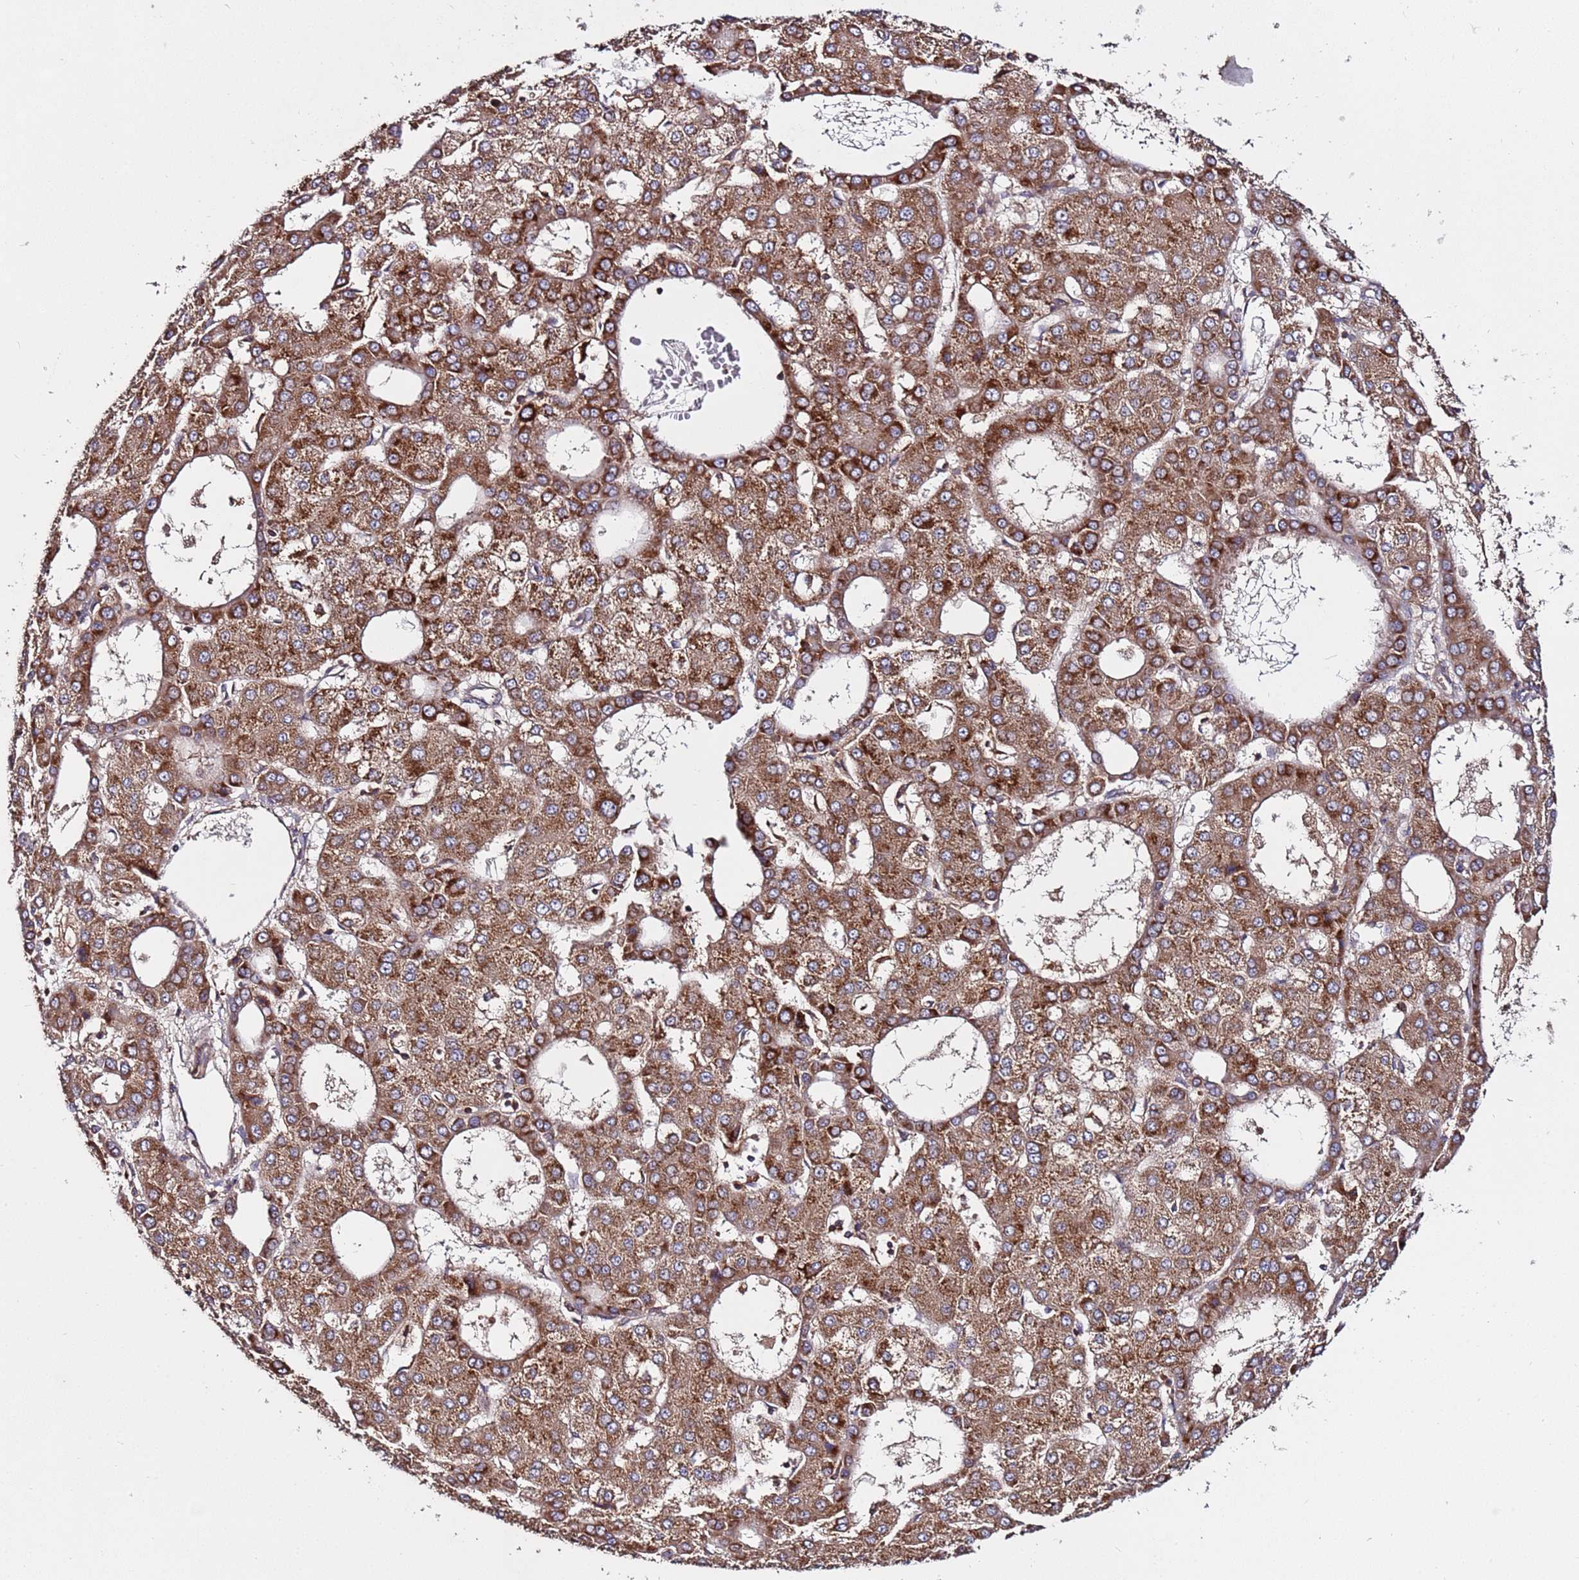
{"staining": {"intensity": "moderate", "quantity": ">75%", "location": "cytoplasmic/membranous"}, "tissue": "liver cancer", "cell_type": "Tumor cells", "image_type": "cancer", "snomed": [{"axis": "morphology", "description": "Carcinoma, Hepatocellular, NOS"}, {"axis": "topography", "description": "Liver"}], "caption": "DAB (3,3'-diaminobenzidine) immunohistochemical staining of human liver cancer displays moderate cytoplasmic/membranous protein positivity in about >75% of tumor cells. (Stains: DAB (3,3'-diaminobenzidine) in brown, nuclei in blue, Microscopy: brightfield microscopy at high magnification).", "gene": "RPS15A", "patient": {"sex": "male", "age": 47}}